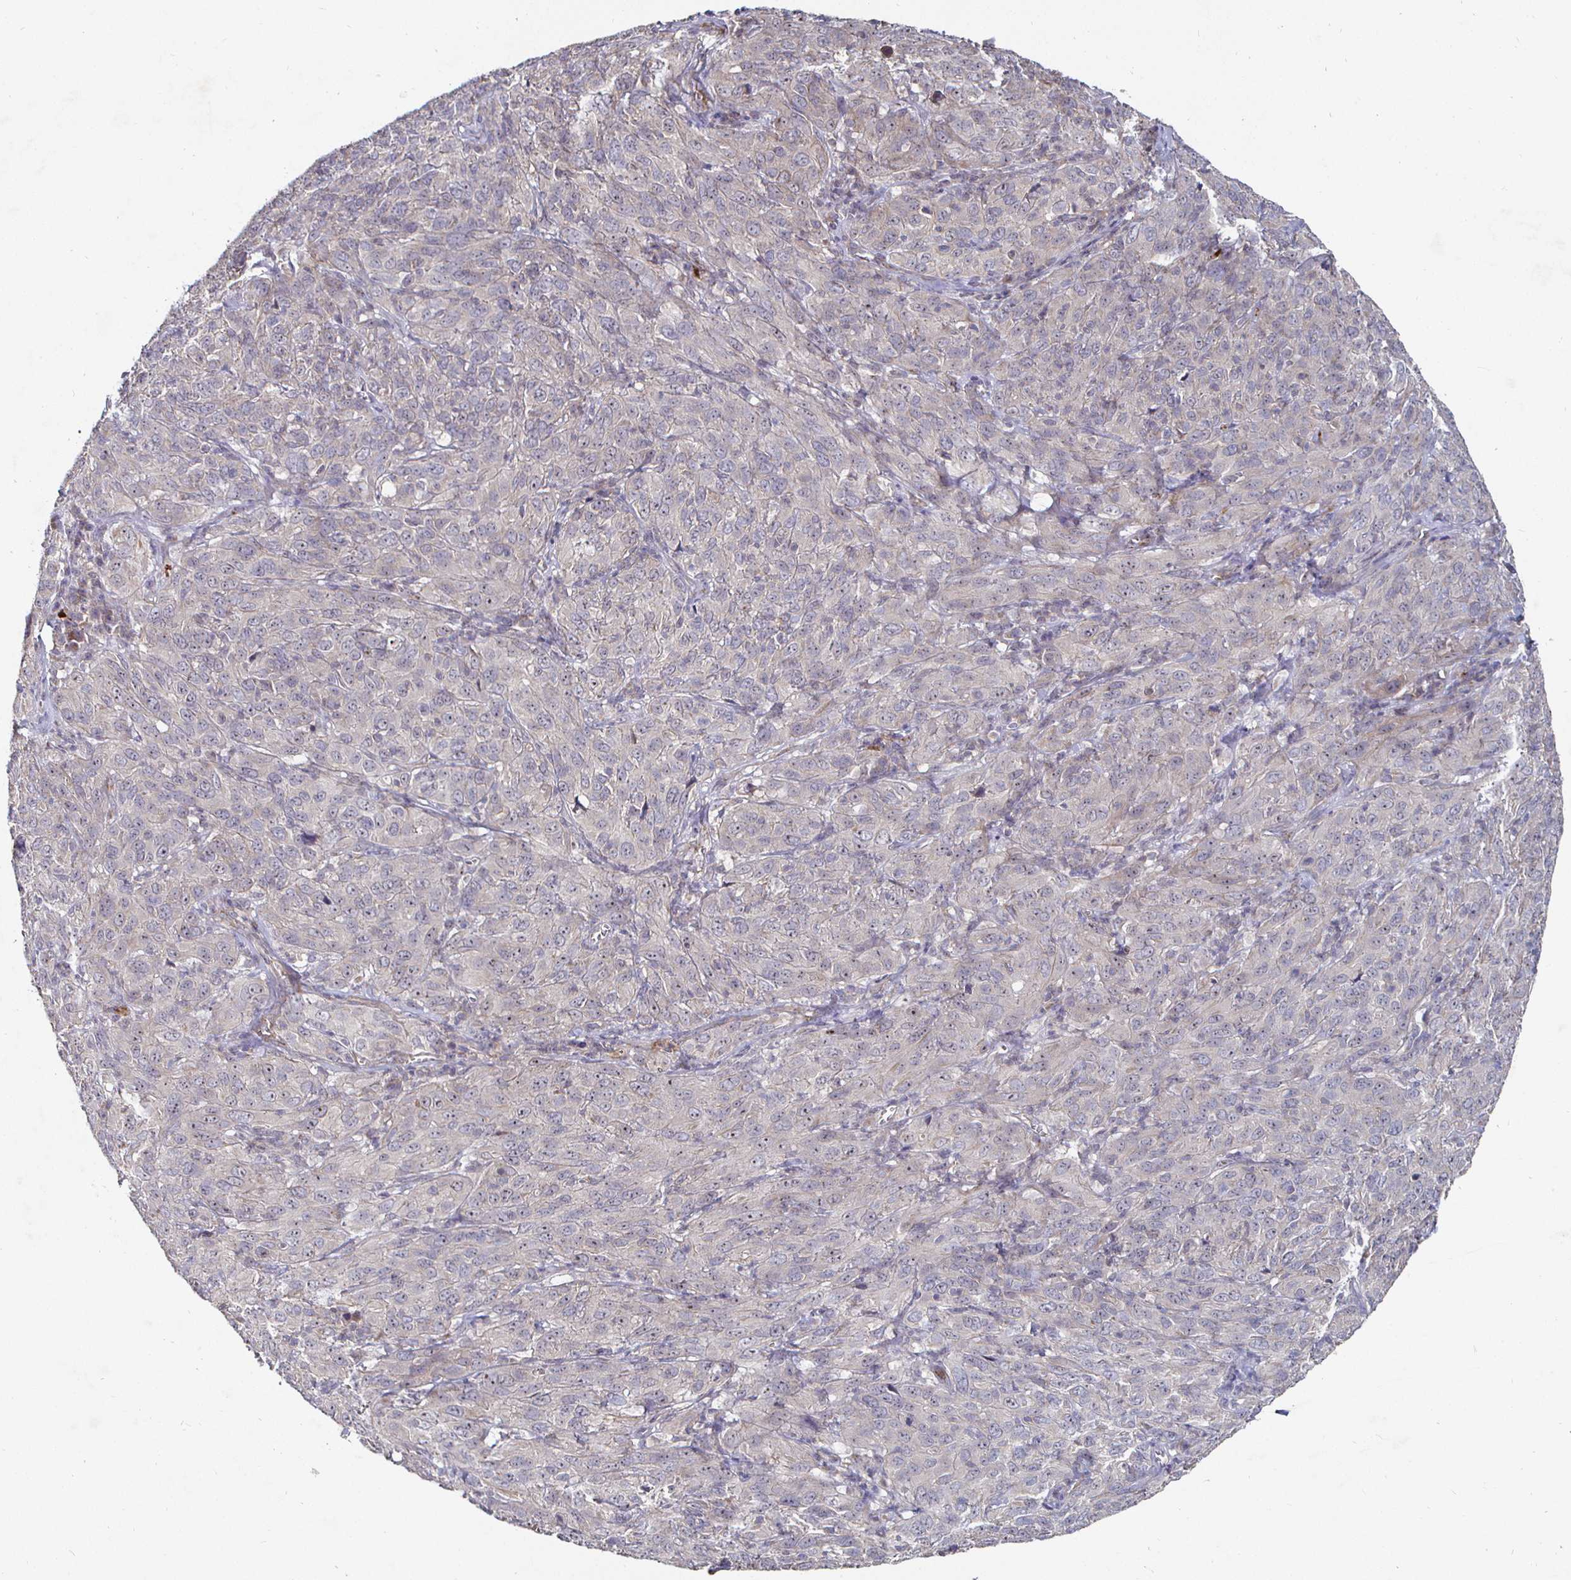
{"staining": {"intensity": "weak", "quantity": "<25%", "location": "cytoplasmic/membranous"}, "tissue": "cervical cancer", "cell_type": "Tumor cells", "image_type": "cancer", "snomed": [{"axis": "morphology", "description": "Normal tissue, NOS"}, {"axis": "morphology", "description": "Squamous cell carcinoma, NOS"}, {"axis": "topography", "description": "Cervix"}], "caption": "A high-resolution photomicrograph shows immunohistochemistry staining of cervical cancer, which reveals no significant staining in tumor cells.", "gene": "NRSN1", "patient": {"sex": "female", "age": 51}}